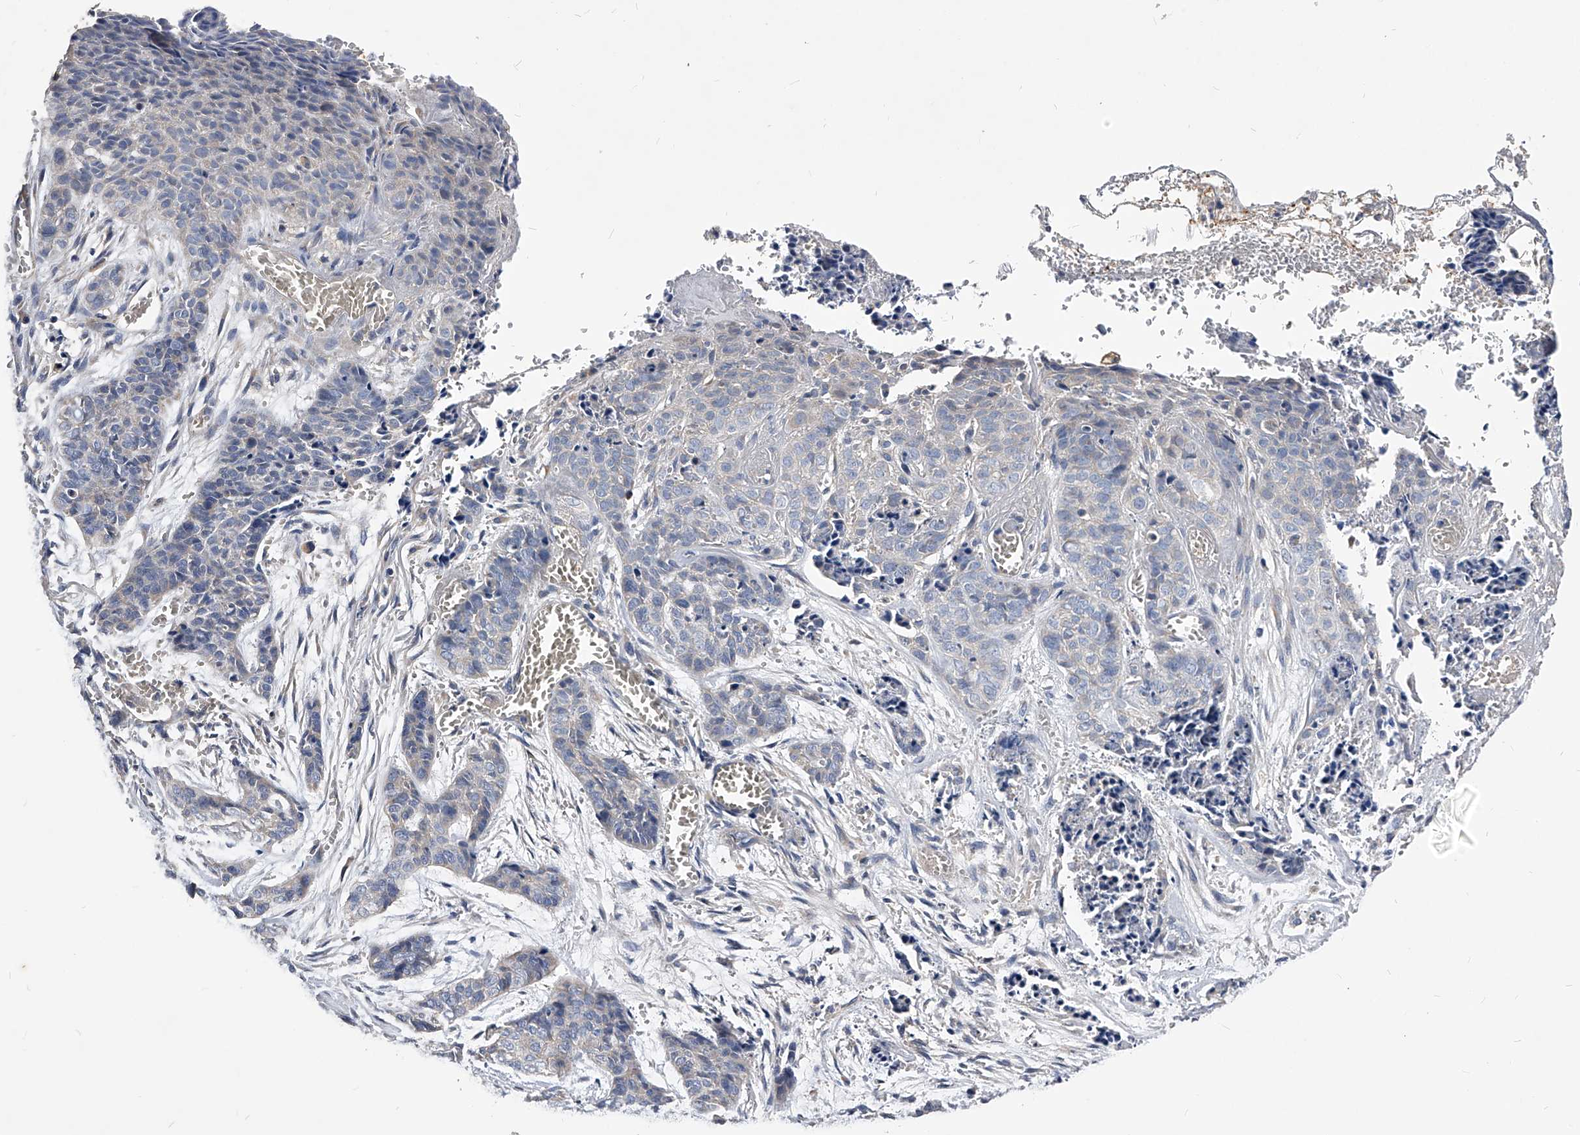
{"staining": {"intensity": "negative", "quantity": "none", "location": "none"}, "tissue": "skin cancer", "cell_type": "Tumor cells", "image_type": "cancer", "snomed": [{"axis": "morphology", "description": "Basal cell carcinoma"}, {"axis": "topography", "description": "Skin"}], "caption": "This is an IHC photomicrograph of skin basal cell carcinoma. There is no positivity in tumor cells.", "gene": "ARL4C", "patient": {"sex": "female", "age": 64}}